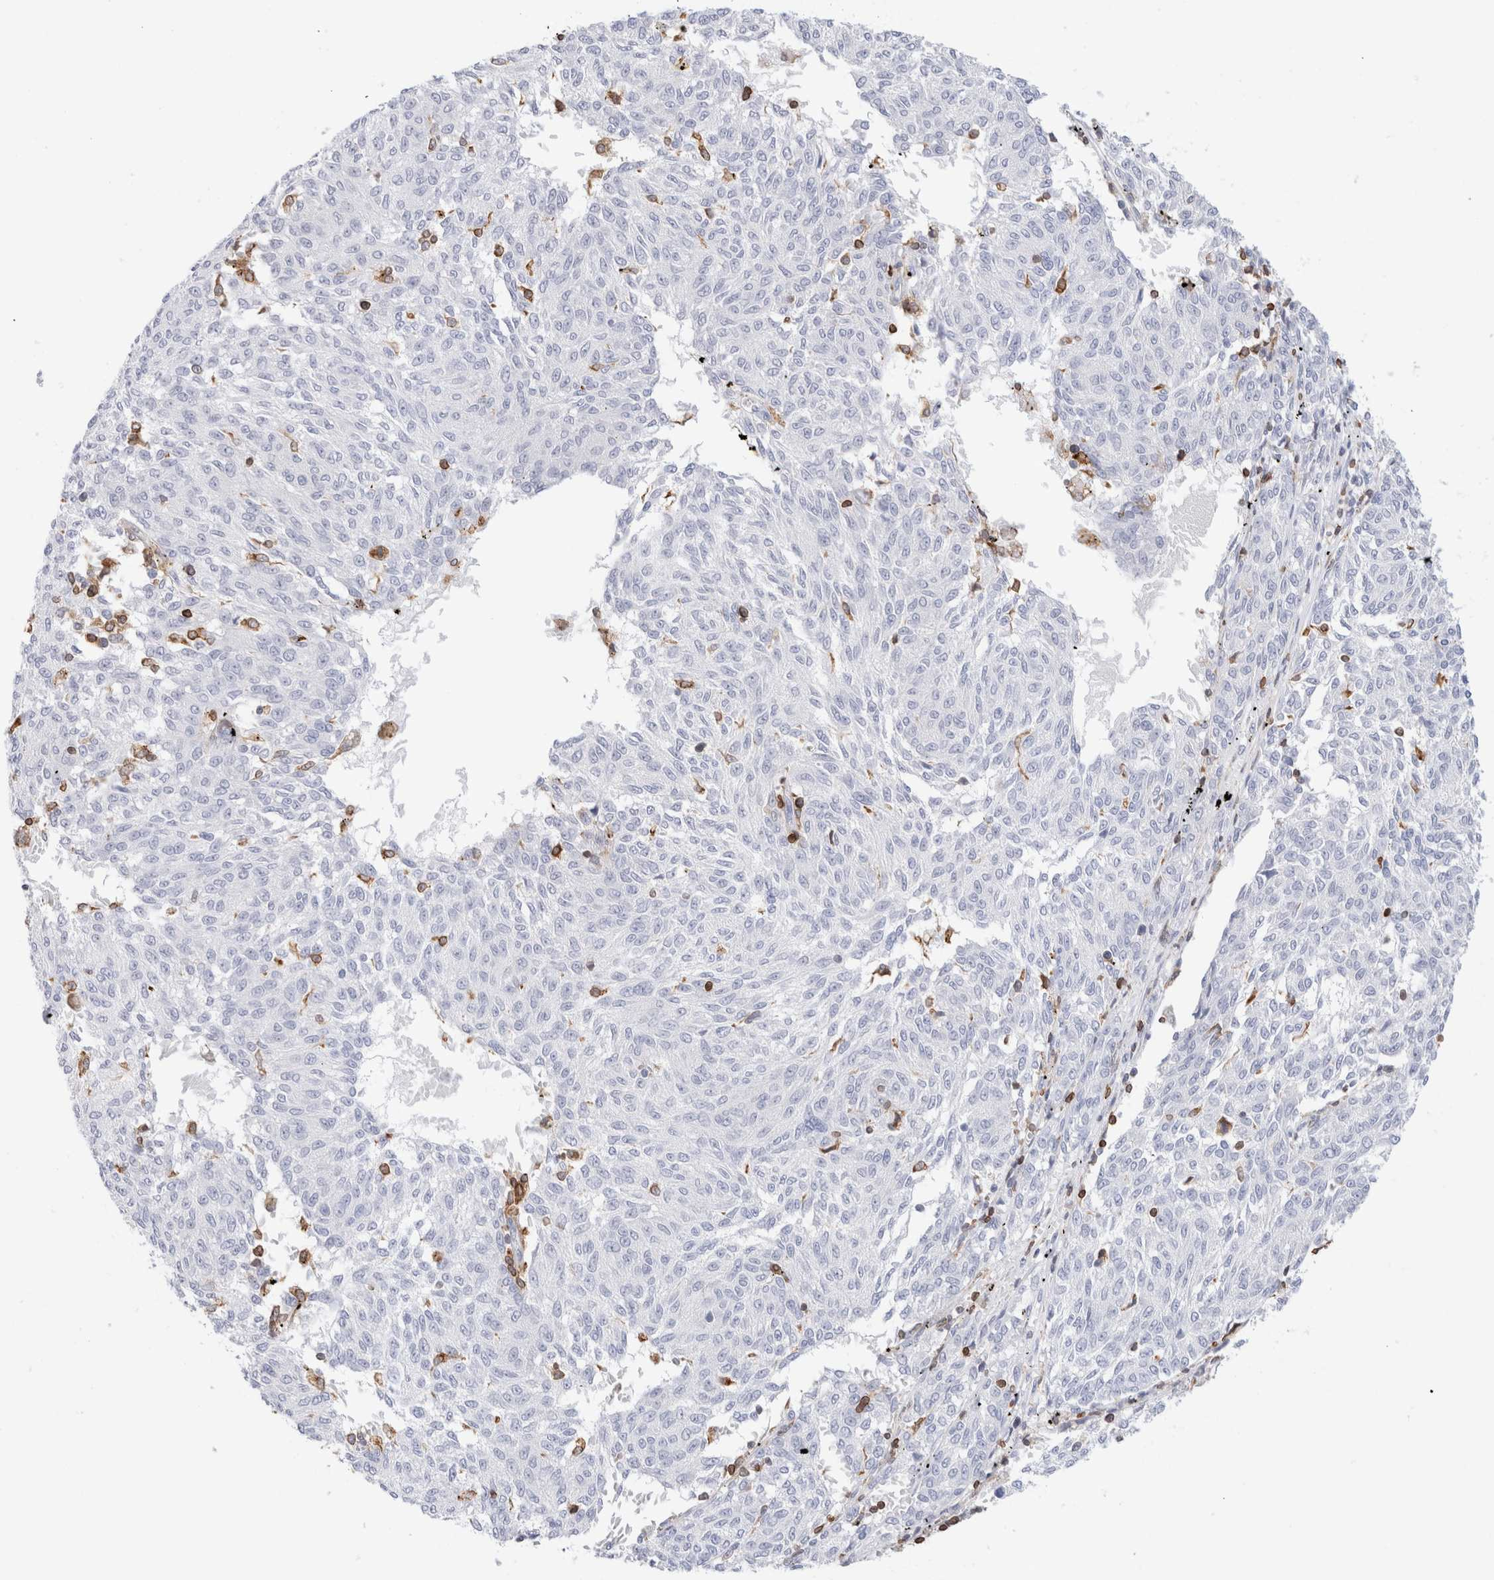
{"staining": {"intensity": "negative", "quantity": "none", "location": "none"}, "tissue": "melanoma", "cell_type": "Tumor cells", "image_type": "cancer", "snomed": [{"axis": "morphology", "description": "Malignant melanoma, NOS"}, {"axis": "topography", "description": "Skin"}], "caption": "Immunohistochemistry (IHC) image of melanoma stained for a protein (brown), which exhibits no expression in tumor cells.", "gene": "ALOX5AP", "patient": {"sex": "female", "age": 72}}